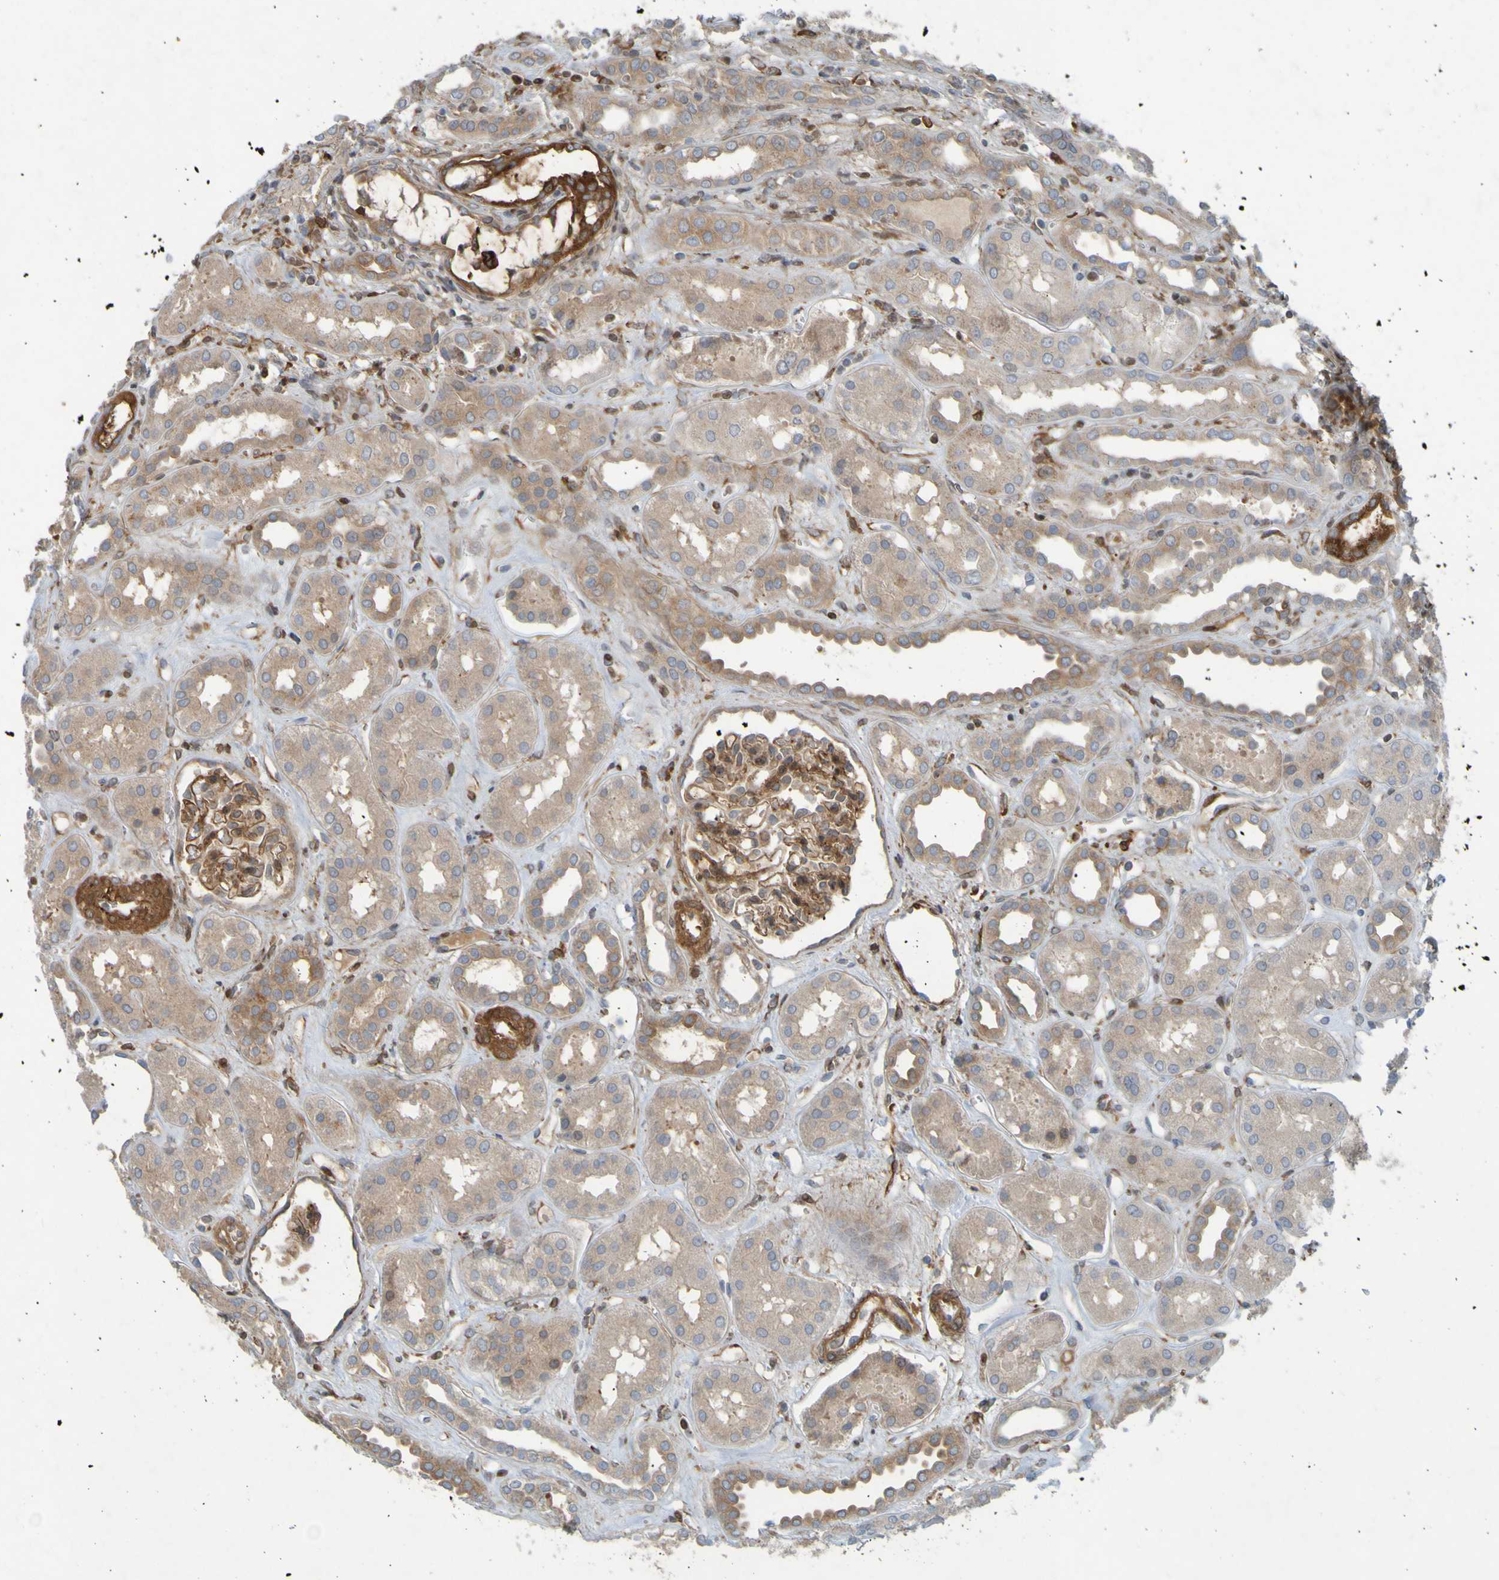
{"staining": {"intensity": "strong", "quantity": ">75%", "location": "cytoplasmic/membranous"}, "tissue": "kidney", "cell_type": "Cells in glomeruli", "image_type": "normal", "snomed": [{"axis": "morphology", "description": "Normal tissue, NOS"}, {"axis": "topography", "description": "Kidney"}], "caption": "Approximately >75% of cells in glomeruli in normal human kidney demonstrate strong cytoplasmic/membranous protein positivity as visualized by brown immunohistochemical staining.", "gene": "GUCY1A1", "patient": {"sex": "male", "age": 59}}